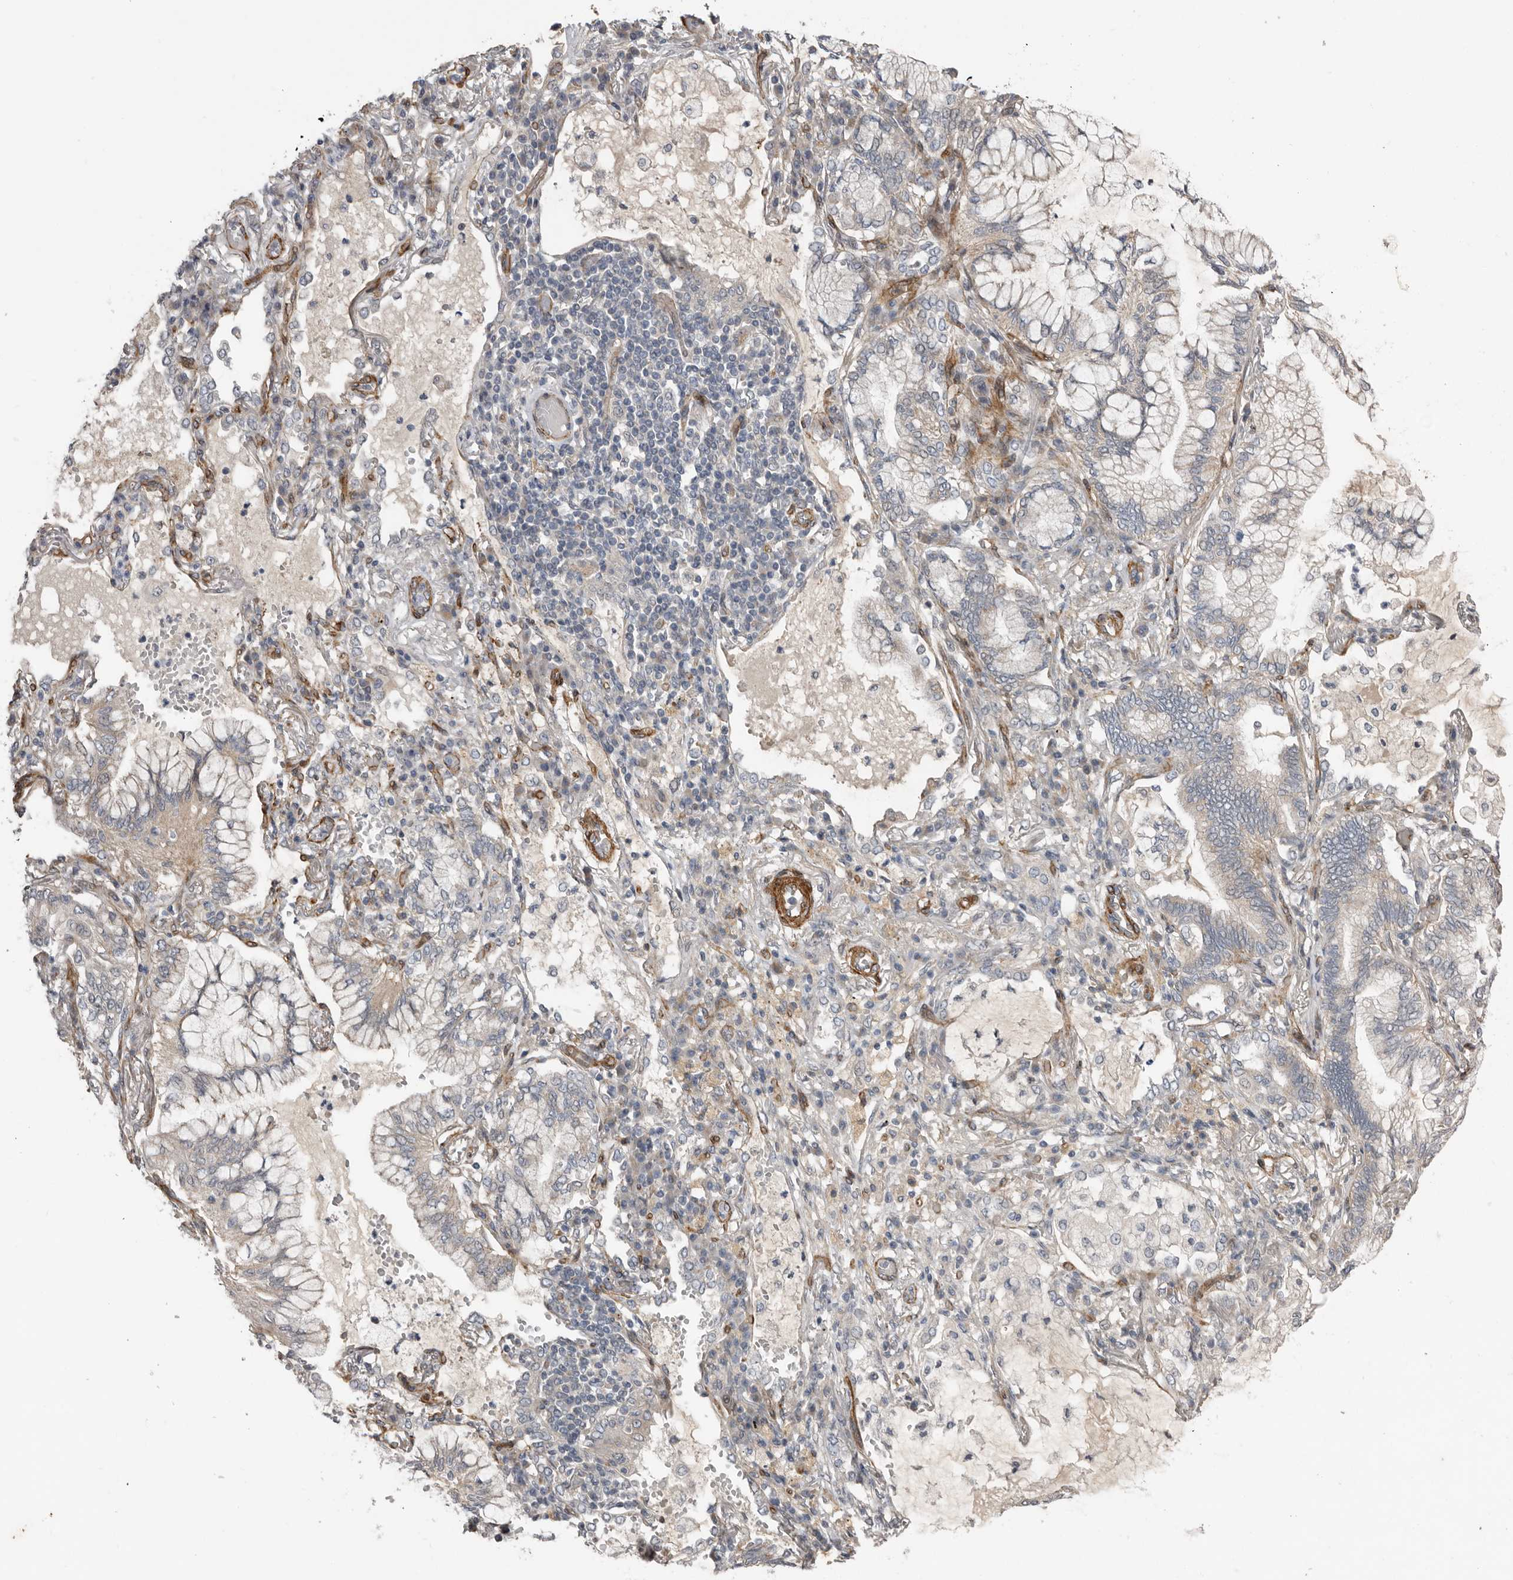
{"staining": {"intensity": "weak", "quantity": "<25%", "location": "cytoplasmic/membranous"}, "tissue": "lung cancer", "cell_type": "Tumor cells", "image_type": "cancer", "snomed": [{"axis": "morphology", "description": "Adenocarcinoma, NOS"}, {"axis": "topography", "description": "Lung"}], "caption": "Lung cancer (adenocarcinoma) was stained to show a protein in brown. There is no significant positivity in tumor cells. (DAB (3,3'-diaminobenzidine) immunohistochemistry, high magnification).", "gene": "RANBP17", "patient": {"sex": "female", "age": 70}}